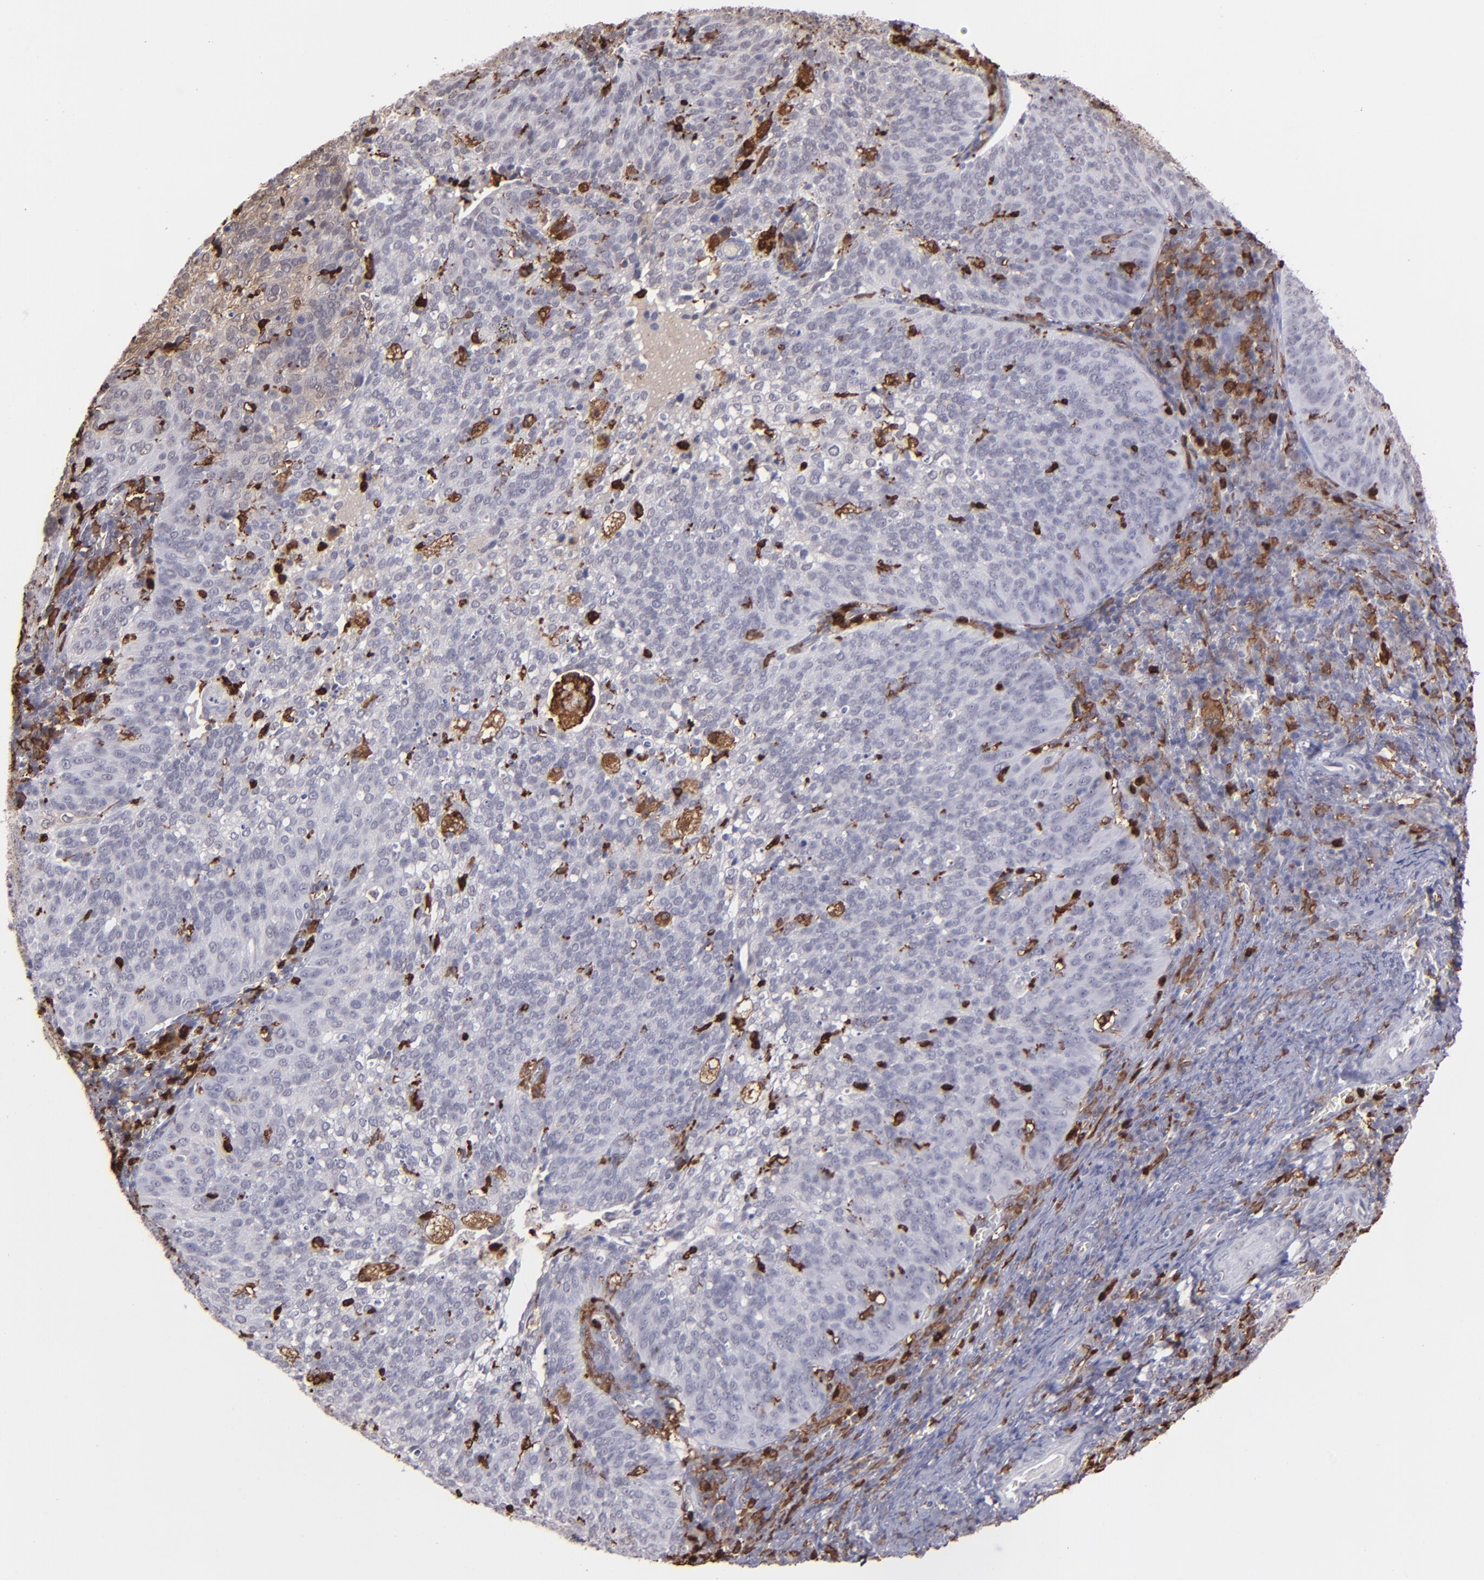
{"staining": {"intensity": "negative", "quantity": "none", "location": "none"}, "tissue": "cervical cancer", "cell_type": "Tumor cells", "image_type": "cancer", "snomed": [{"axis": "morphology", "description": "Squamous cell carcinoma, NOS"}, {"axis": "topography", "description": "Cervix"}], "caption": "Tumor cells show no significant protein staining in cervical cancer (squamous cell carcinoma).", "gene": "NCF2", "patient": {"sex": "female", "age": 39}}